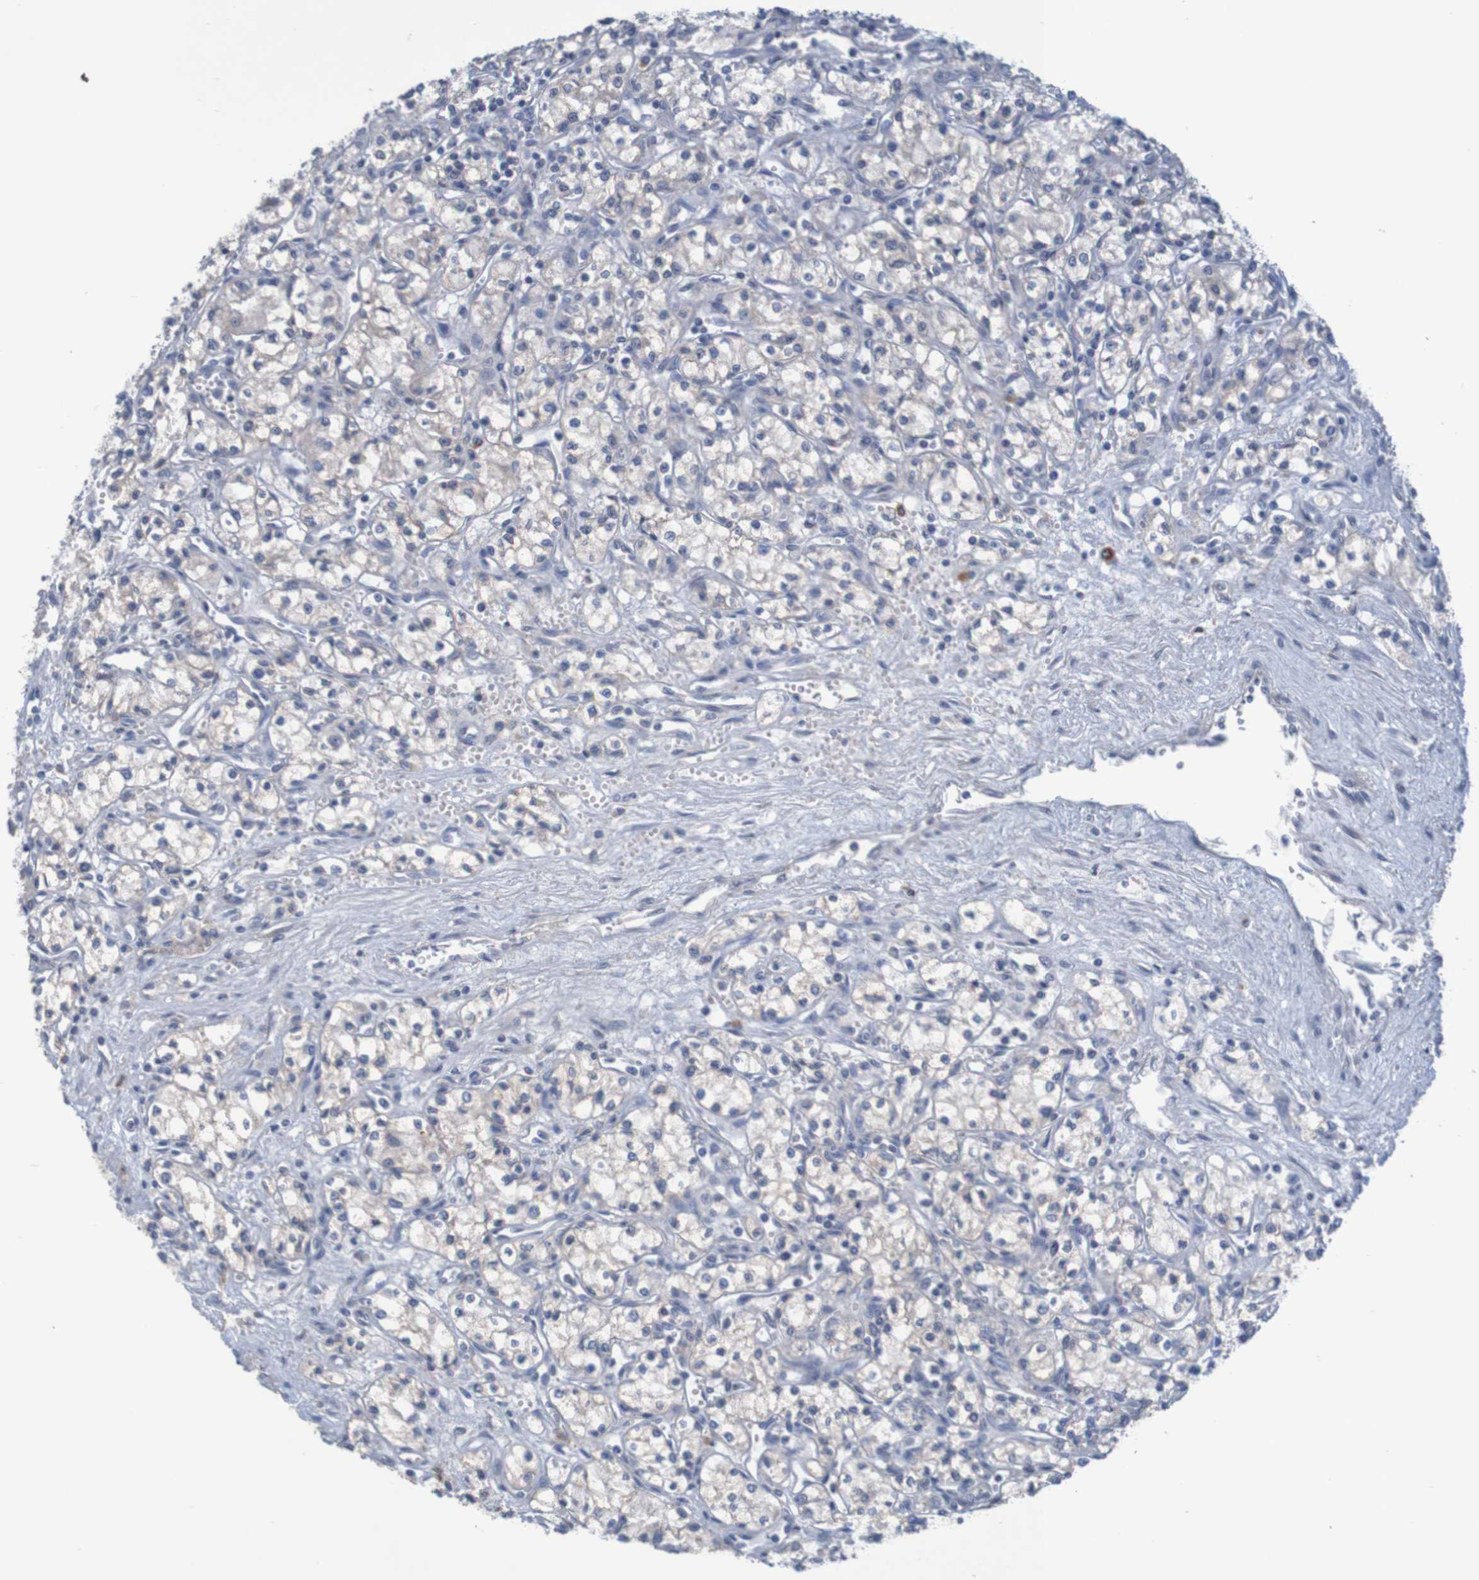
{"staining": {"intensity": "weak", "quantity": "<25%", "location": "cytoplasmic/membranous"}, "tissue": "renal cancer", "cell_type": "Tumor cells", "image_type": "cancer", "snomed": [{"axis": "morphology", "description": "Normal tissue, NOS"}, {"axis": "morphology", "description": "Adenocarcinoma, NOS"}, {"axis": "topography", "description": "Kidney"}], "caption": "Photomicrograph shows no protein positivity in tumor cells of adenocarcinoma (renal) tissue.", "gene": "LTA", "patient": {"sex": "male", "age": 59}}